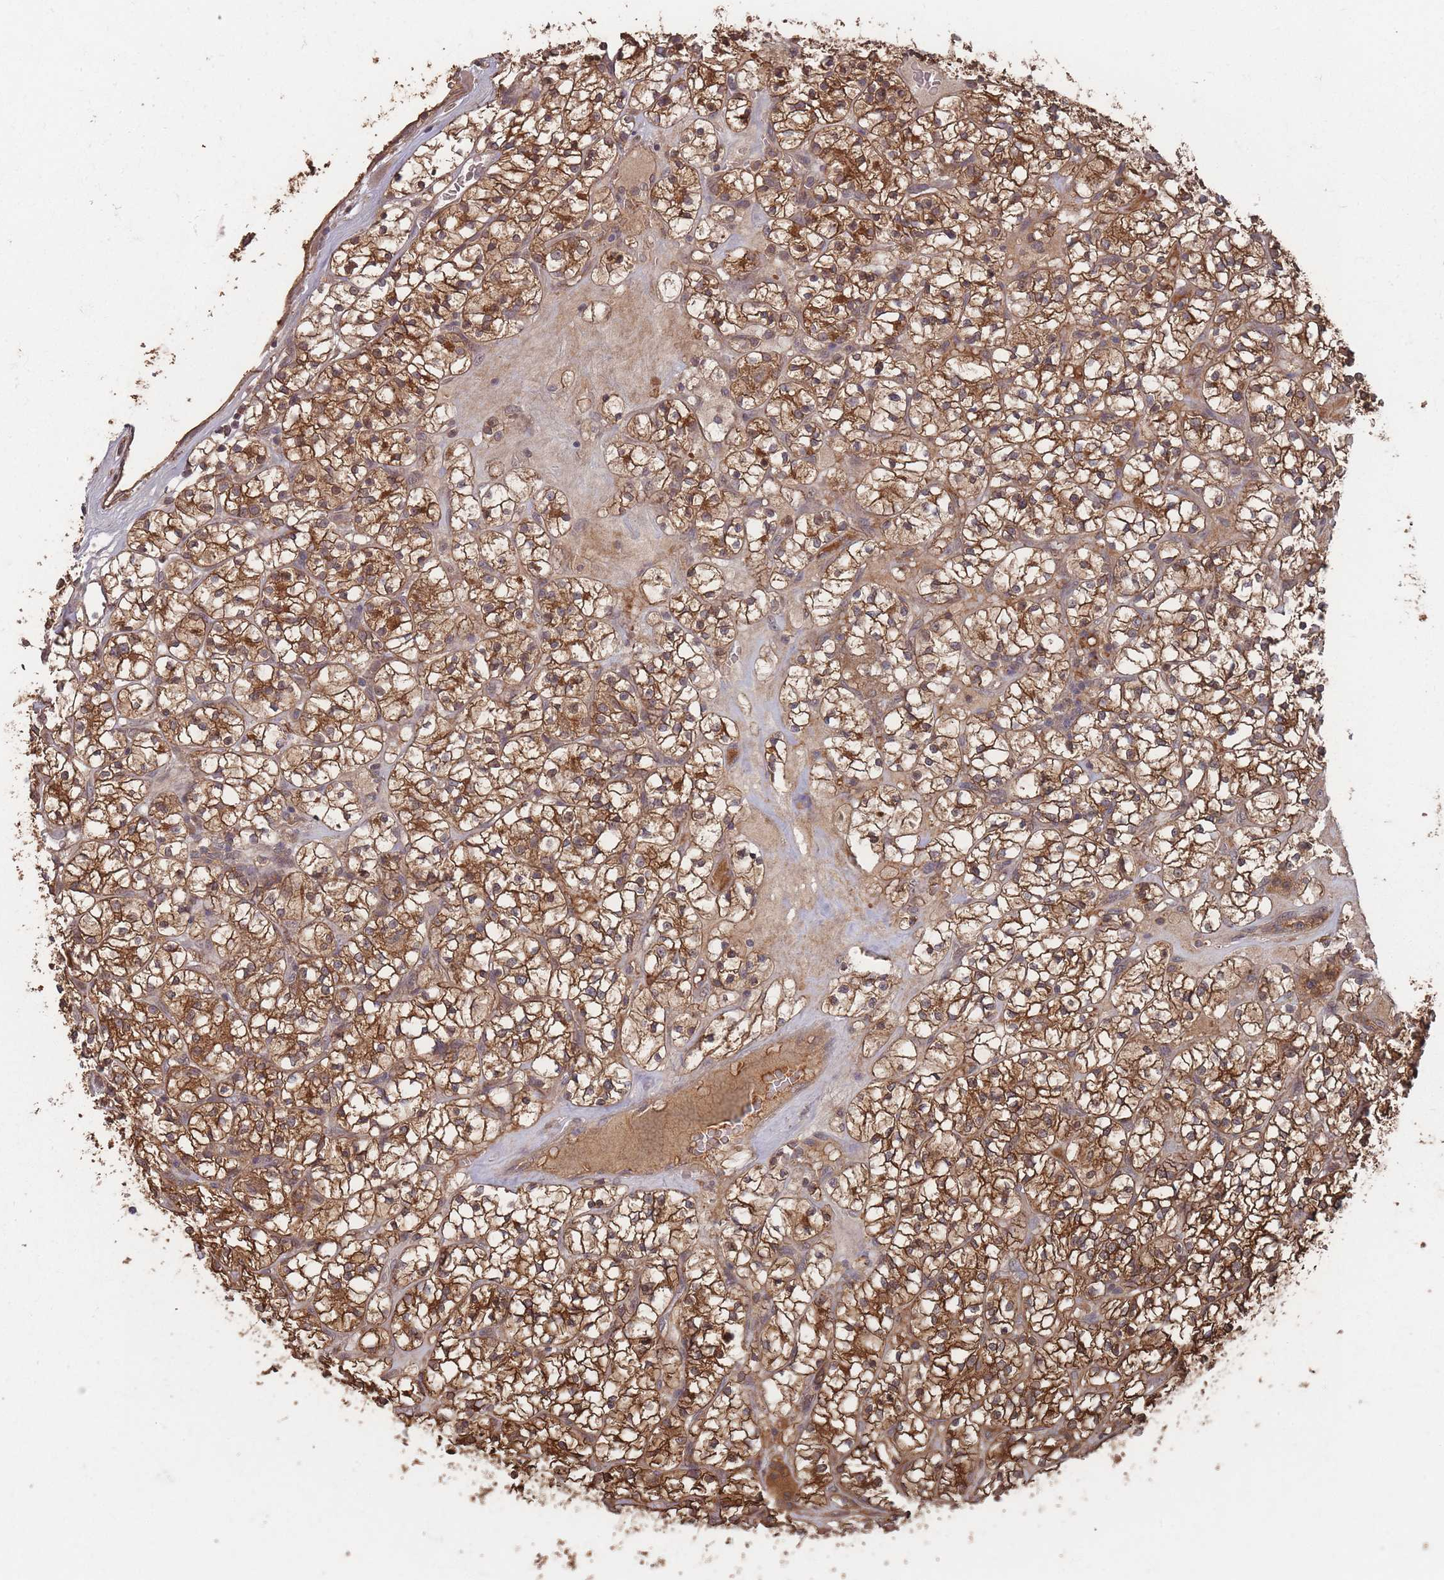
{"staining": {"intensity": "strong", "quantity": ">75%", "location": "cytoplasmic/membranous"}, "tissue": "renal cancer", "cell_type": "Tumor cells", "image_type": "cancer", "snomed": [{"axis": "morphology", "description": "Adenocarcinoma, NOS"}, {"axis": "topography", "description": "Kidney"}], "caption": "Immunohistochemical staining of human renal cancer (adenocarcinoma) reveals strong cytoplasmic/membranous protein expression in about >75% of tumor cells.", "gene": "SF3B1", "patient": {"sex": "female", "age": 64}}